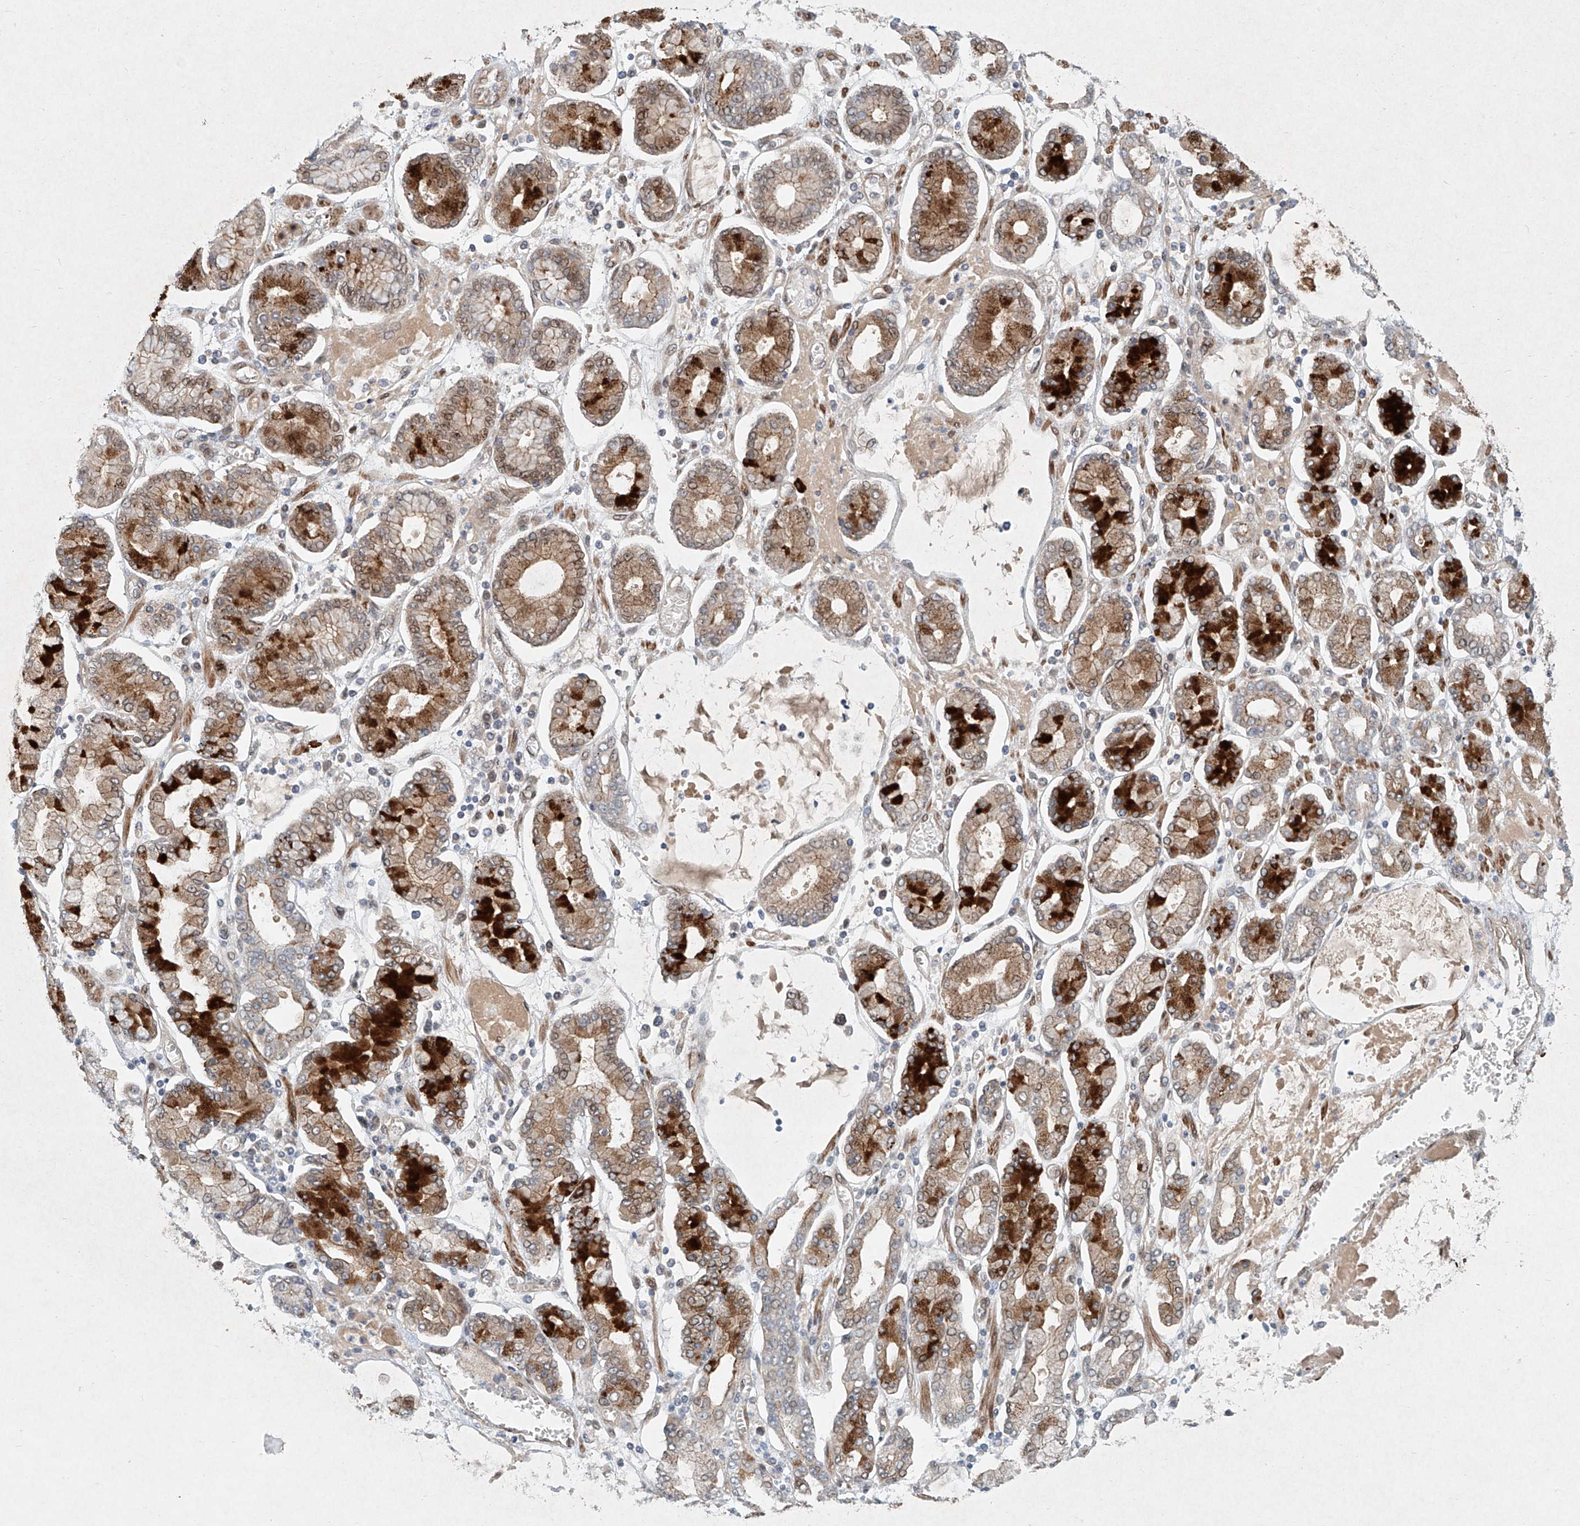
{"staining": {"intensity": "strong", "quantity": "25%-75%", "location": "cytoplasmic/membranous"}, "tissue": "stomach cancer", "cell_type": "Tumor cells", "image_type": "cancer", "snomed": [{"axis": "morphology", "description": "Adenocarcinoma, NOS"}, {"axis": "topography", "description": "Stomach"}], "caption": "This histopathology image shows immunohistochemistry (IHC) staining of stomach adenocarcinoma, with high strong cytoplasmic/membranous positivity in about 25%-75% of tumor cells.", "gene": "SASH1", "patient": {"sex": "male", "age": 76}}